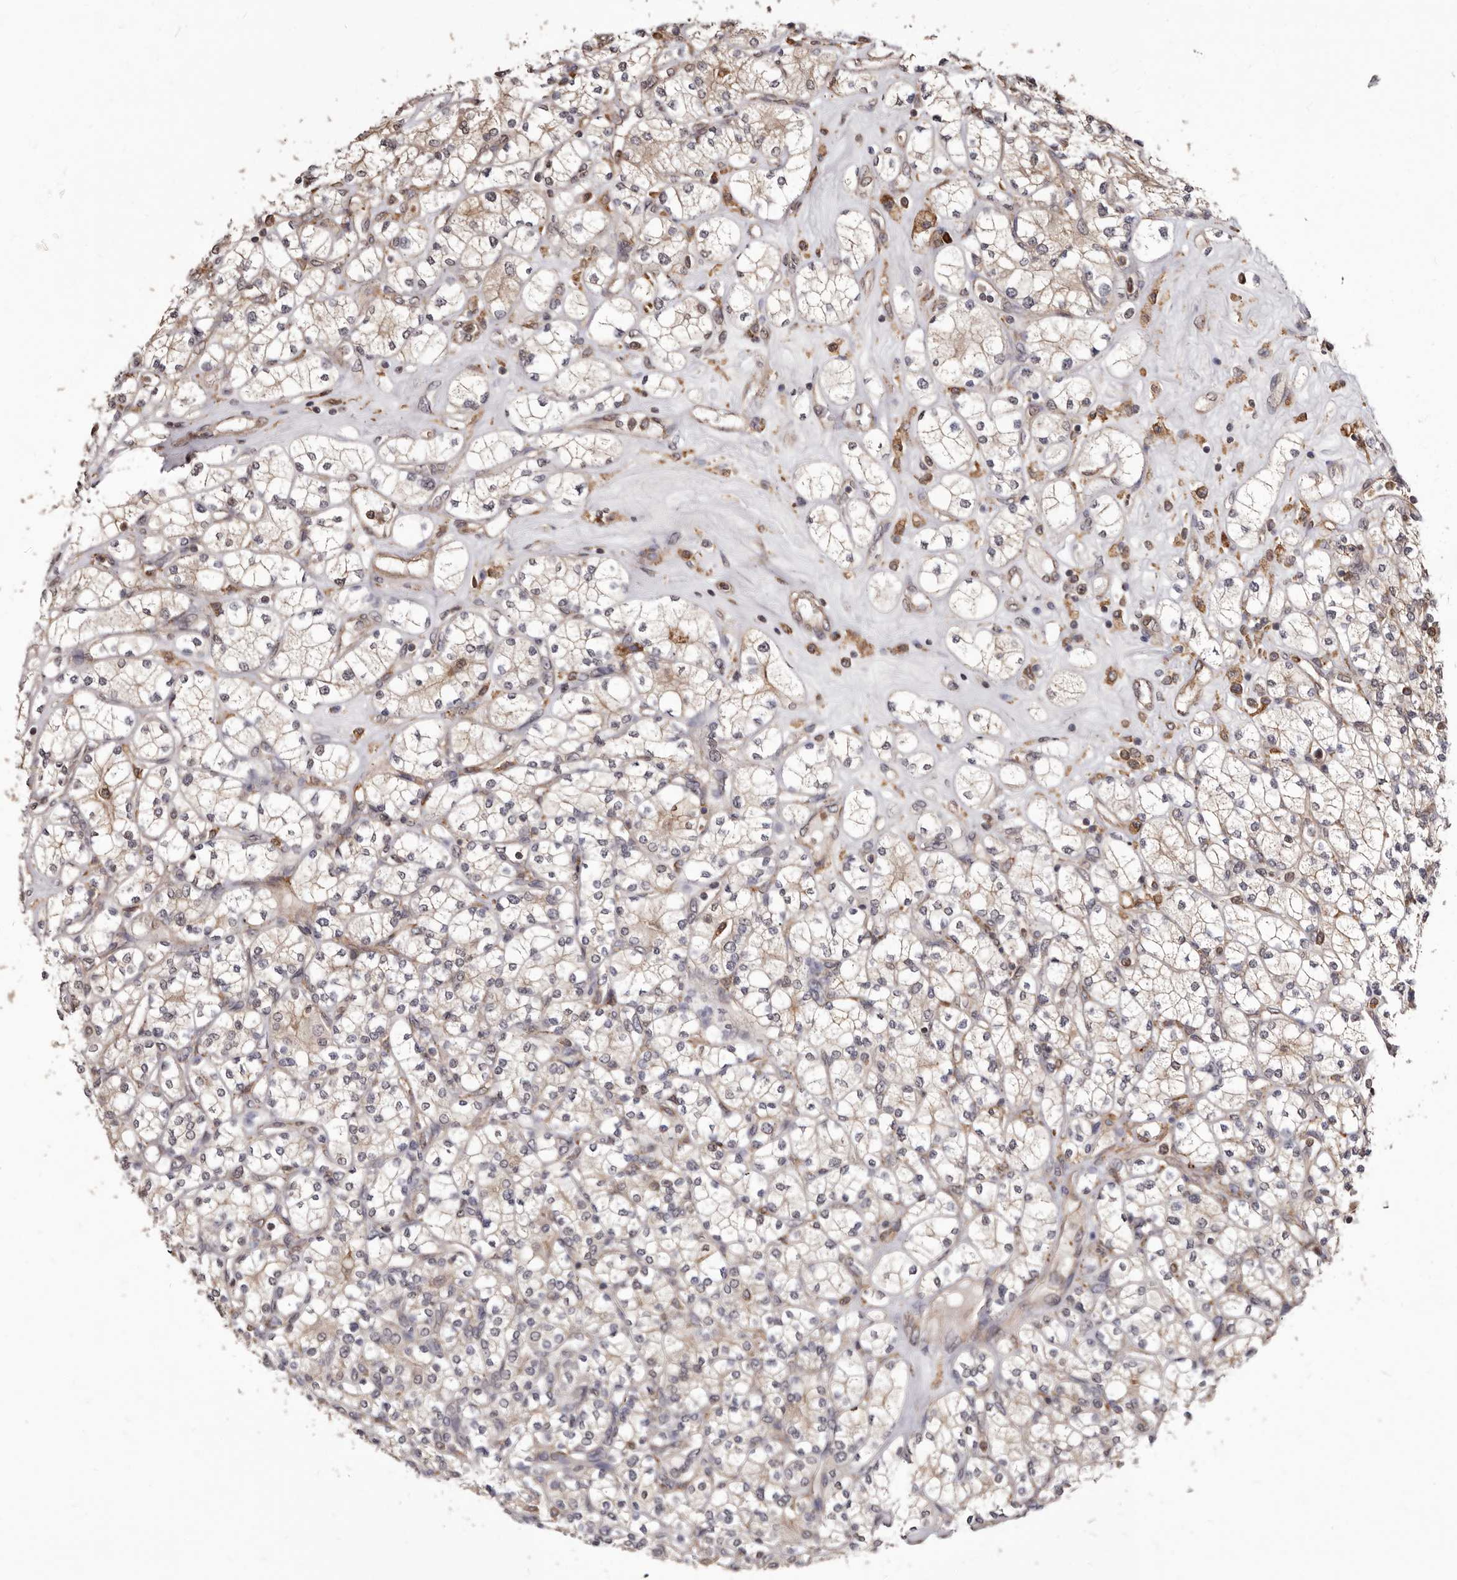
{"staining": {"intensity": "weak", "quantity": "<25%", "location": "cytoplasmic/membranous"}, "tissue": "renal cancer", "cell_type": "Tumor cells", "image_type": "cancer", "snomed": [{"axis": "morphology", "description": "Adenocarcinoma, NOS"}, {"axis": "topography", "description": "Kidney"}], "caption": "Immunohistochemistry micrograph of neoplastic tissue: human renal cancer (adenocarcinoma) stained with DAB exhibits no significant protein positivity in tumor cells.", "gene": "RRM2B", "patient": {"sex": "male", "age": 77}}